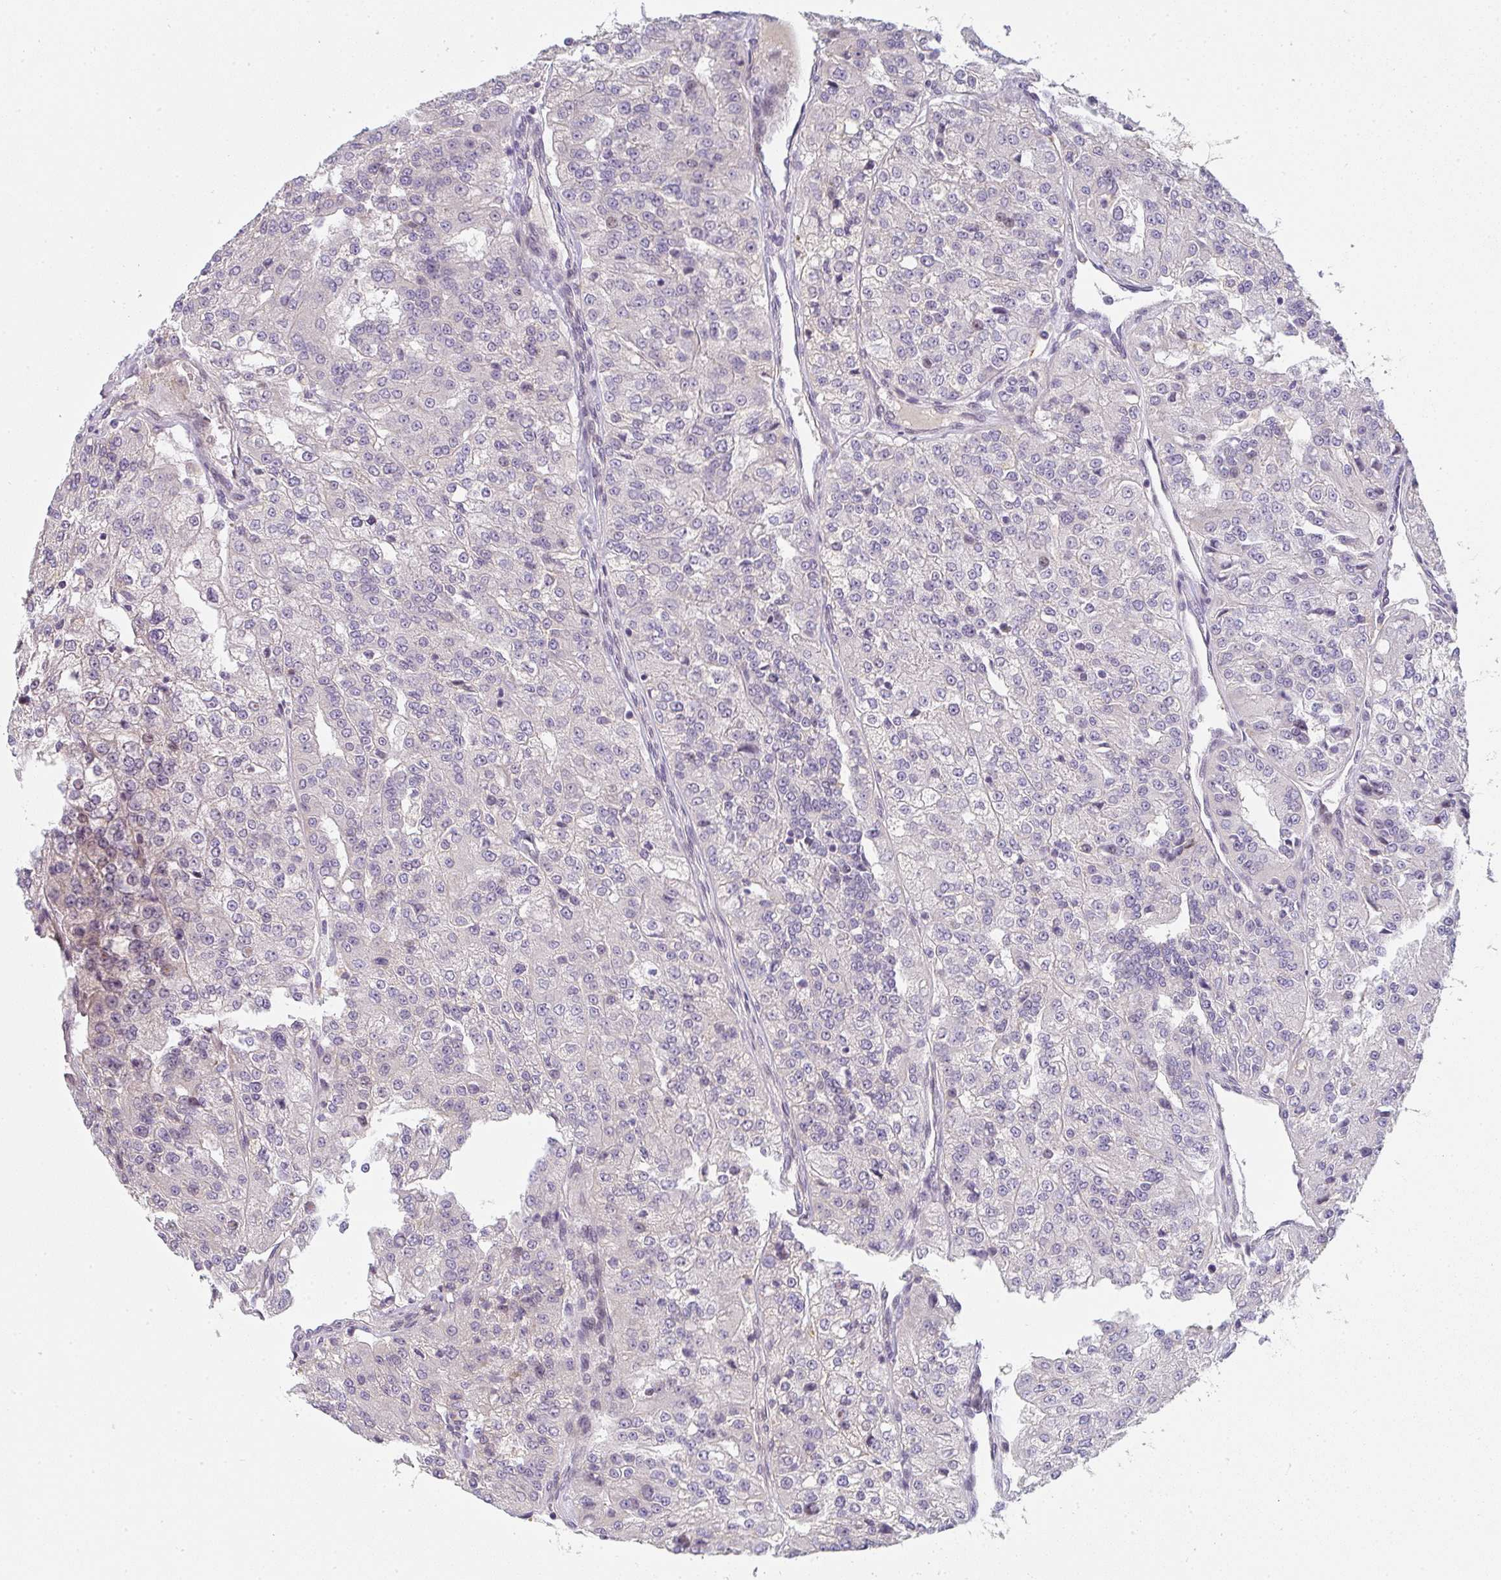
{"staining": {"intensity": "negative", "quantity": "none", "location": "none"}, "tissue": "renal cancer", "cell_type": "Tumor cells", "image_type": "cancer", "snomed": [{"axis": "morphology", "description": "Adenocarcinoma, NOS"}, {"axis": "topography", "description": "Kidney"}], "caption": "The immunohistochemistry histopathology image has no significant positivity in tumor cells of renal cancer (adenocarcinoma) tissue. (DAB (3,3'-diaminobenzidine) immunohistochemistry (IHC), high magnification).", "gene": "TNFRSF10A", "patient": {"sex": "female", "age": 63}}